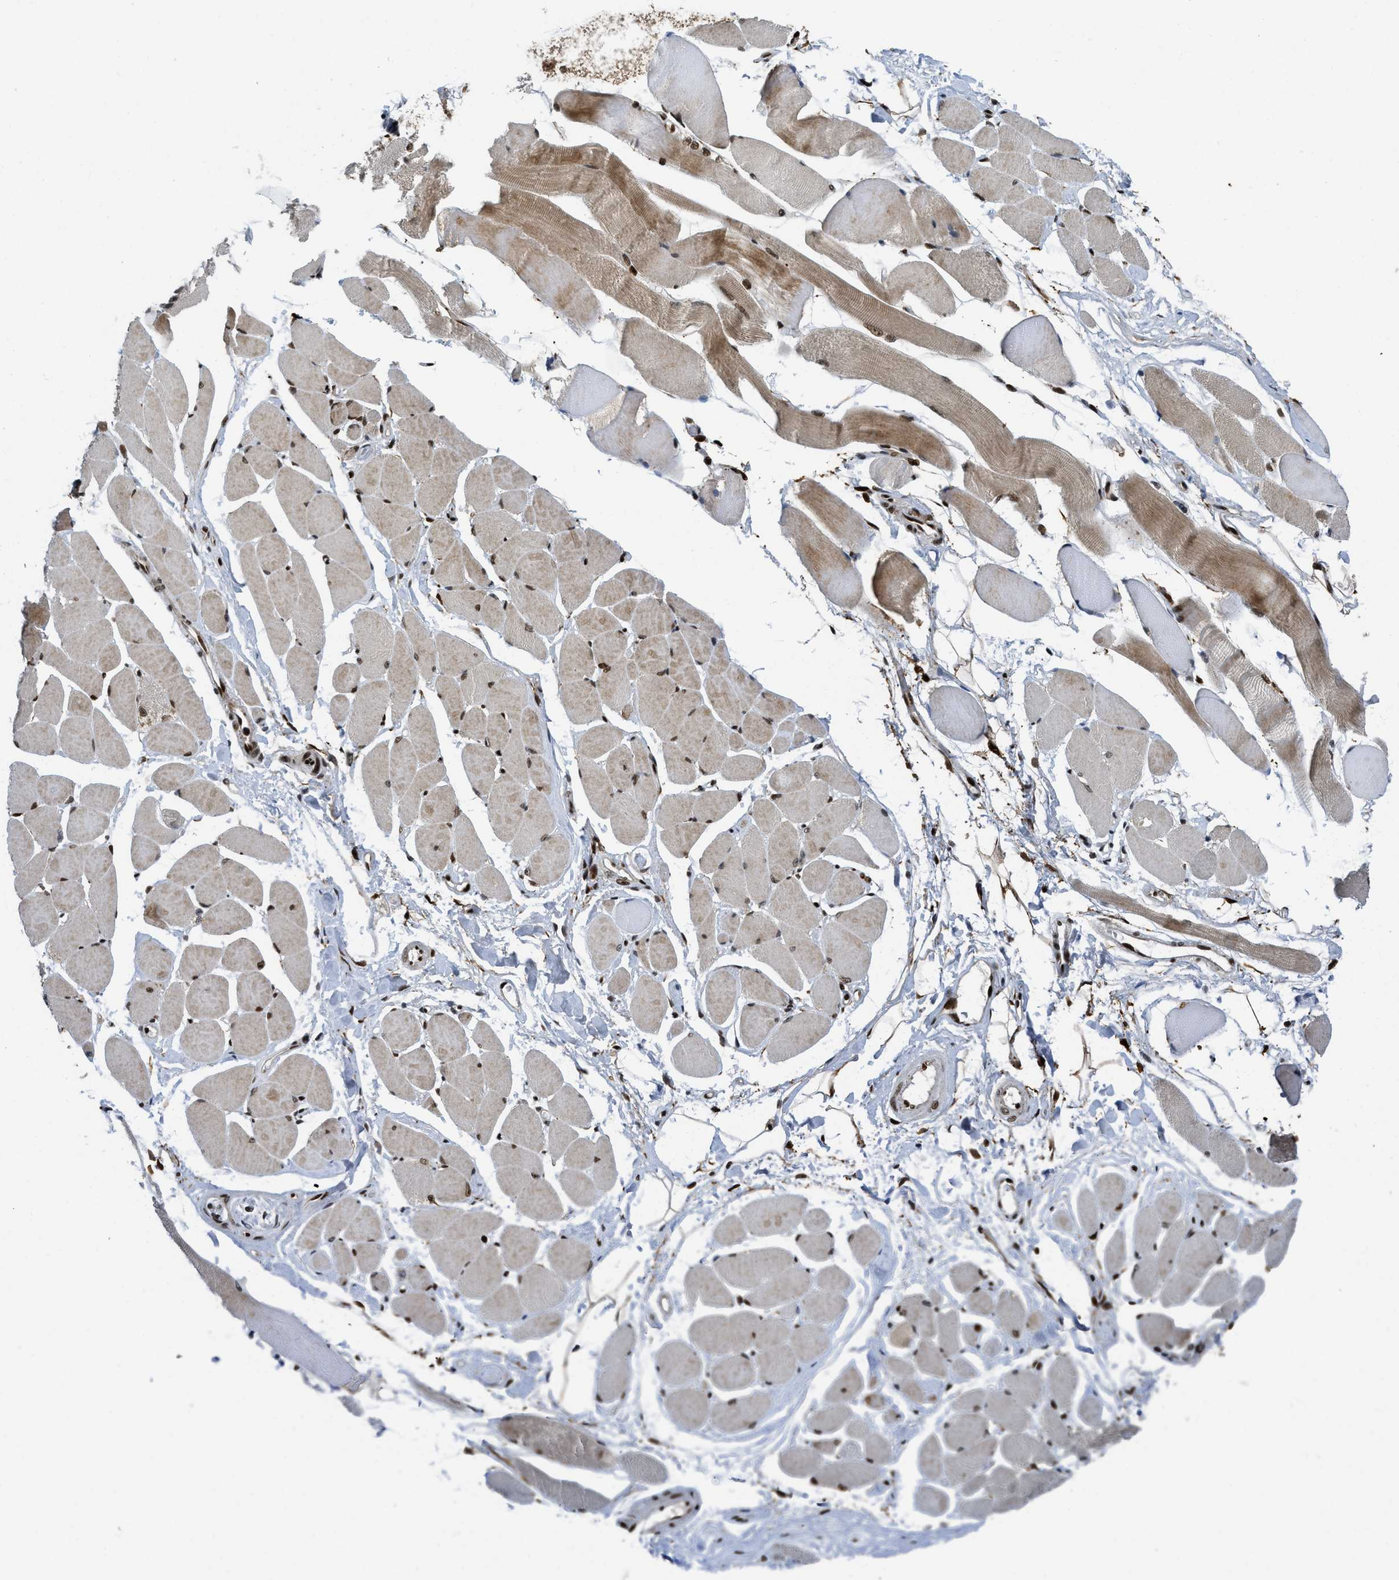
{"staining": {"intensity": "strong", "quantity": ">75%", "location": "cytoplasmic/membranous,nuclear"}, "tissue": "skeletal muscle", "cell_type": "Myocytes", "image_type": "normal", "snomed": [{"axis": "morphology", "description": "Normal tissue, NOS"}, {"axis": "topography", "description": "Skeletal muscle"}, {"axis": "topography", "description": "Peripheral nerve tissue"}], "caption": "Normal skeletal muscle was stained to show a protein in brown. There is high levels of strong cytoplasmic/membranous,nuclear expression in about >75% of myocytes. Ihc stains the protein in brown and the nuclei are stained blue.", "gene": "RFX5", "patient": {"sex": "female", "age": 84}}